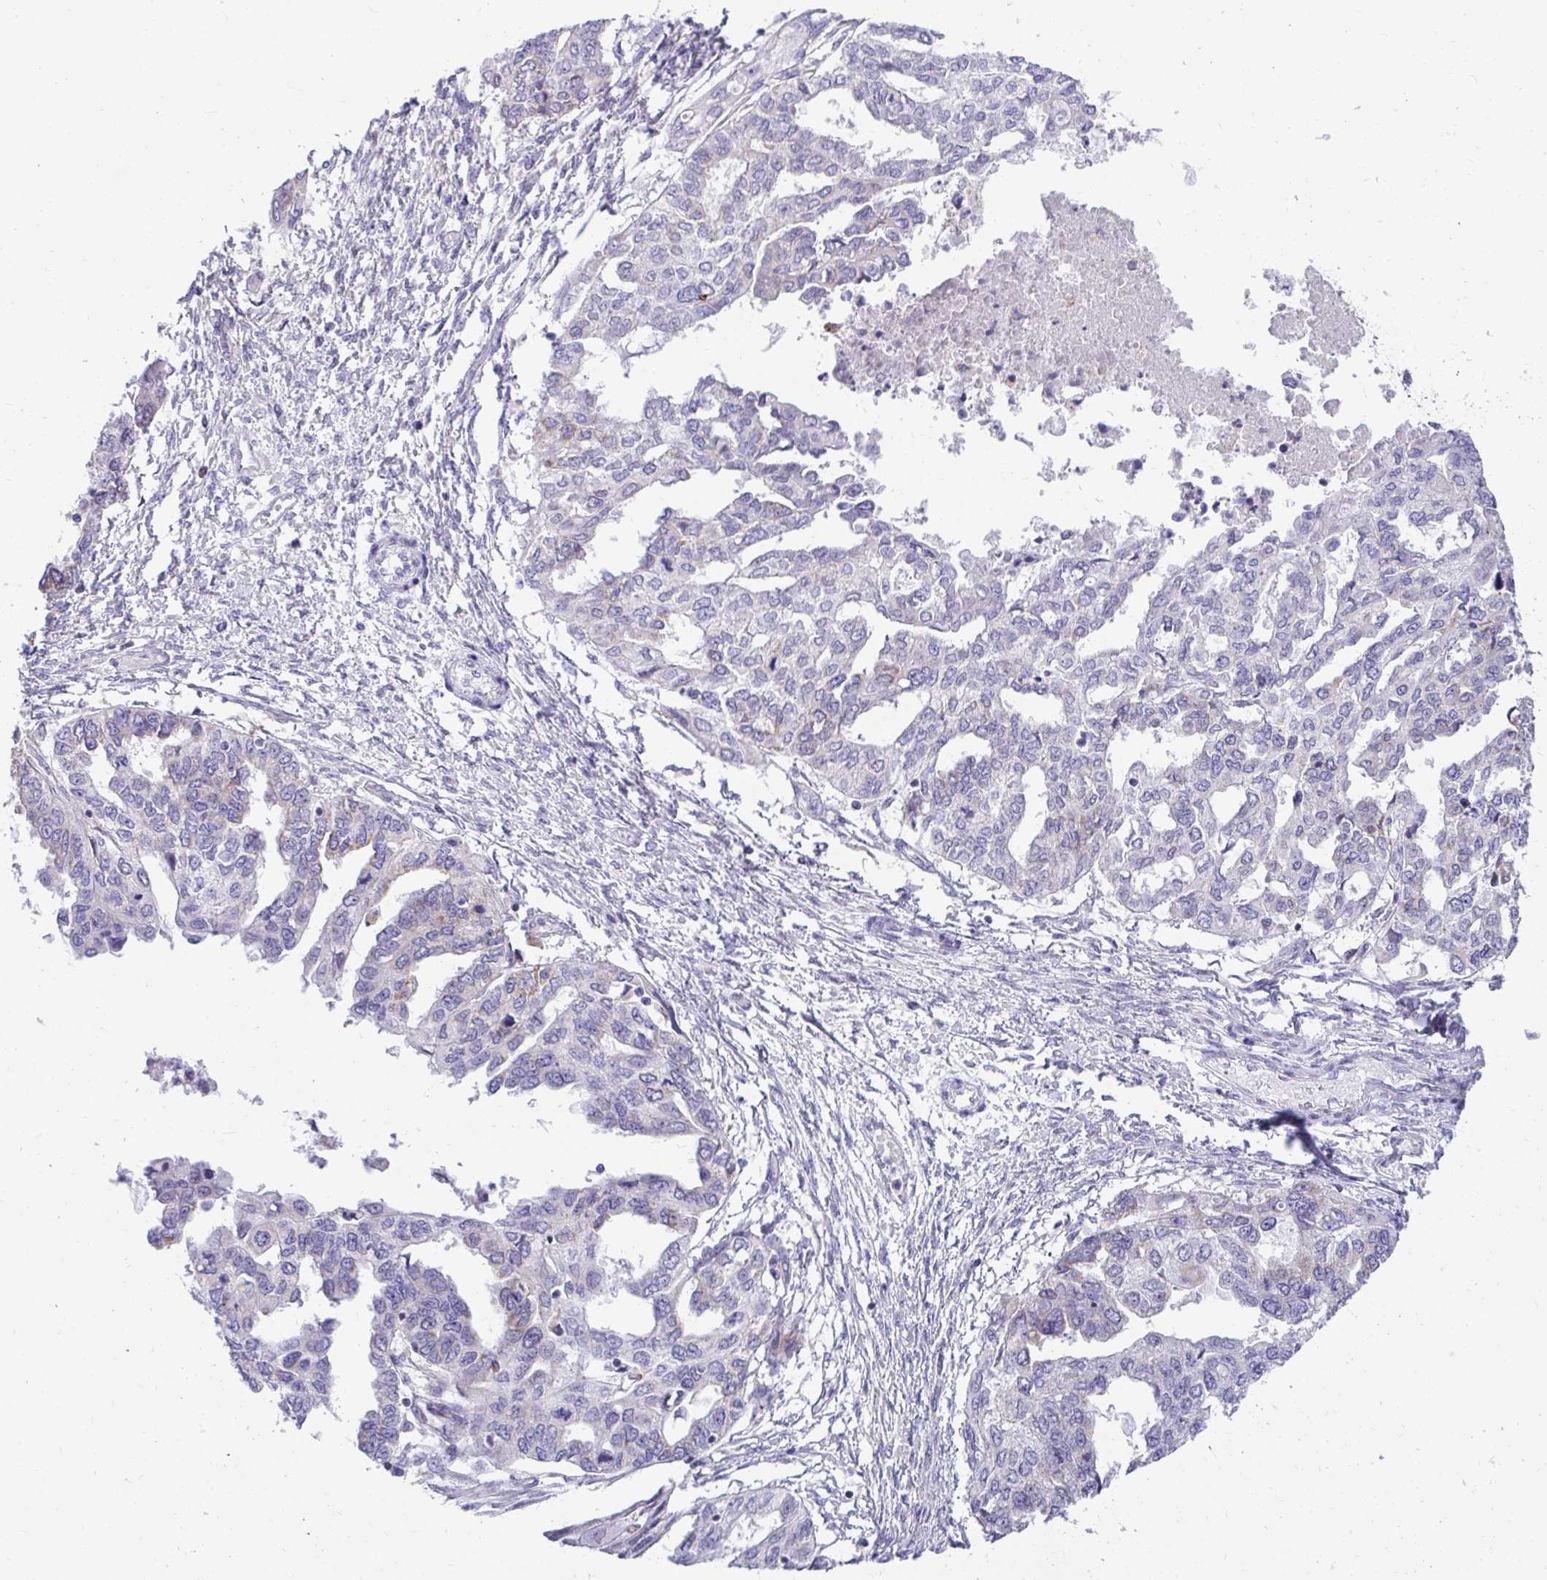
{"staining": {"intensity": "negative", "quantity": "none", "location": "none"}, "tissue": "ovarian cancer", "cell_type": "Tumor cells", "image_type": "cancer", "snomed": [{"axis": "morphology", "description": "Cystadenocarcinoma, serous, NOS"}, {"axis": "topography", "description": "Ovary"}], "caption": "High power microscopy histopathology image of an IHC image of ovarian serous cystadenocarcinoma, revealing no significant staining in tumor cells.", "gene": "EXOC5", "patient": {"sex": "female", "age": 53}}